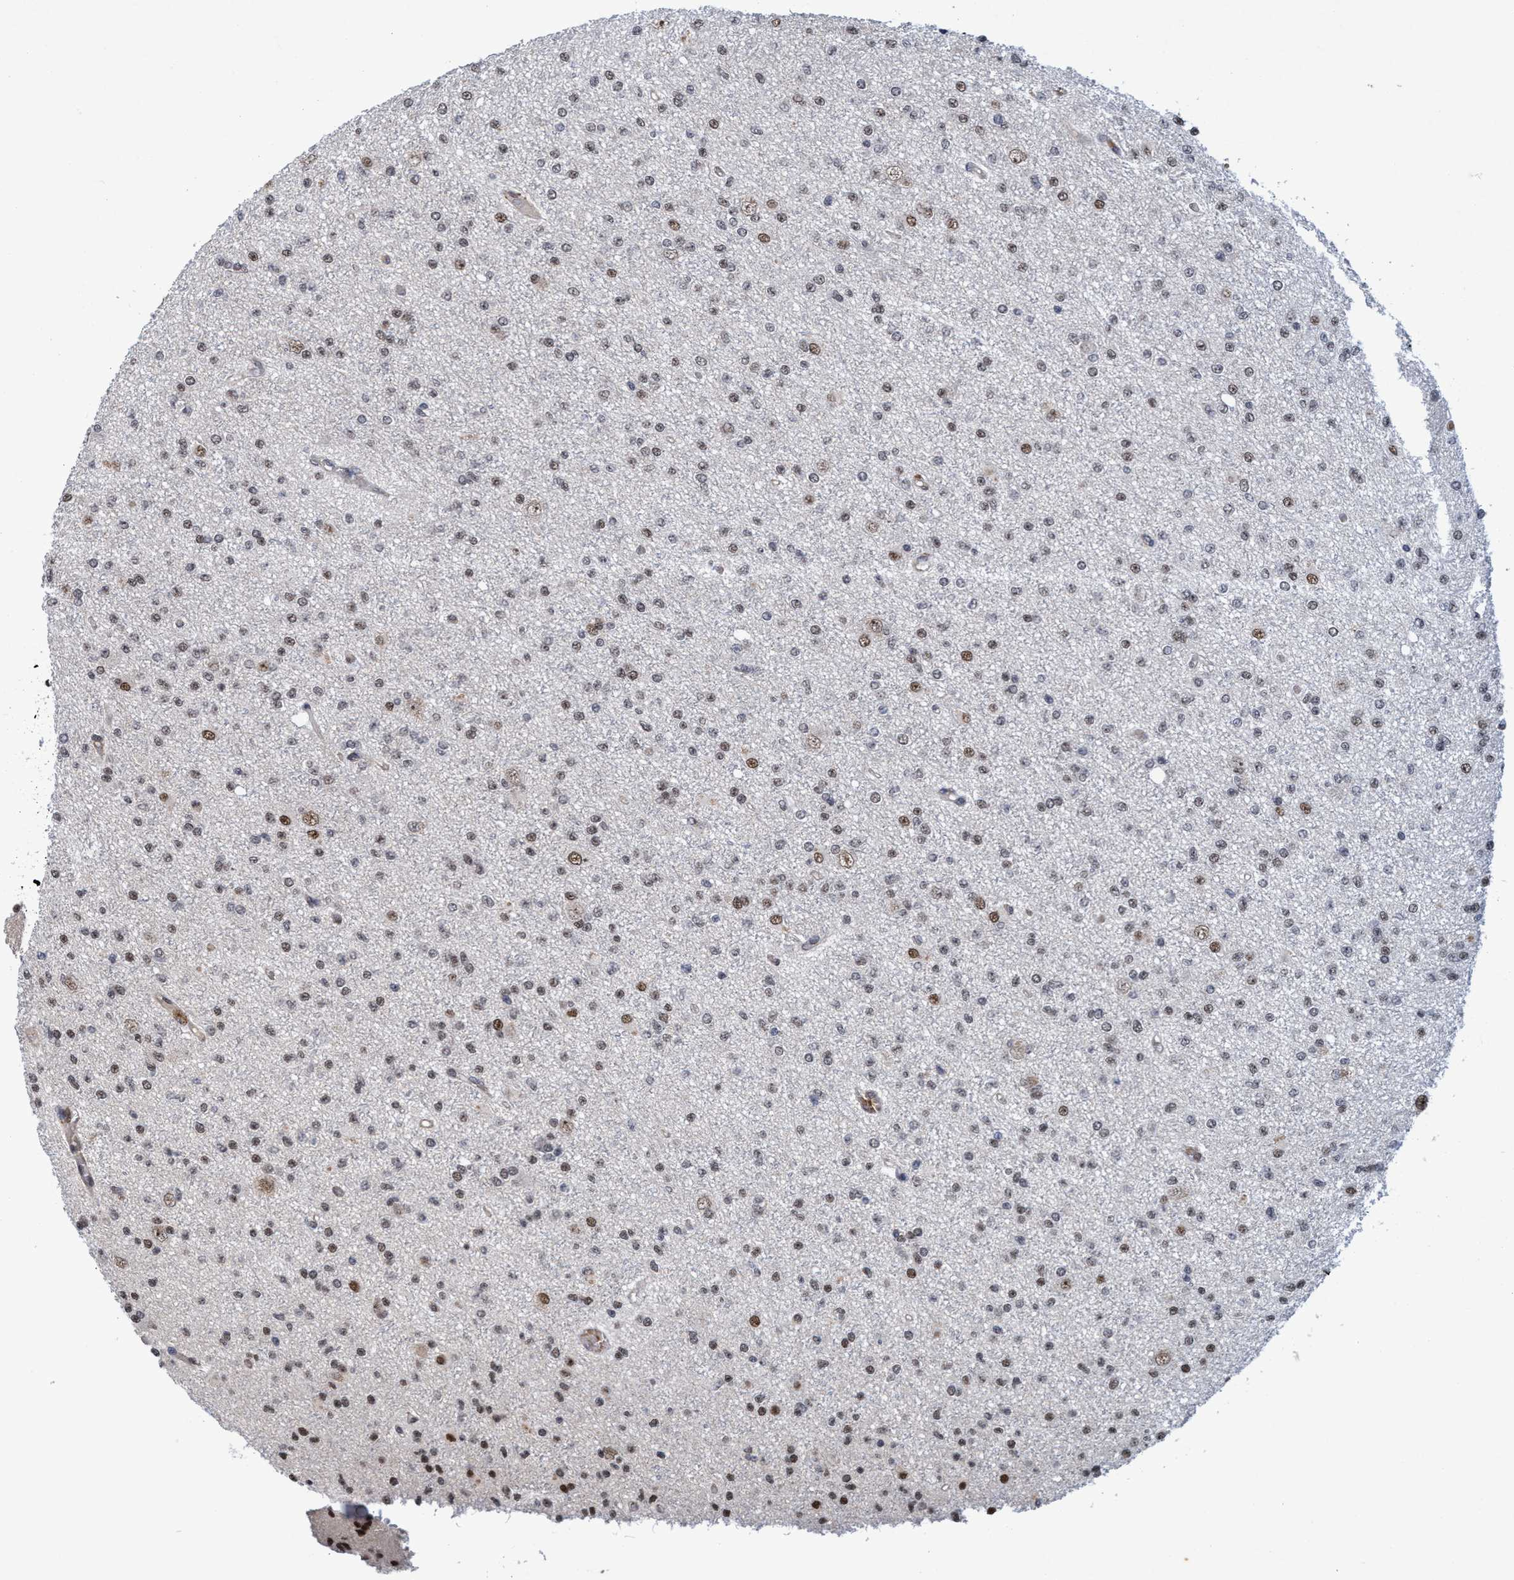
{"staining": {"intensity": "weak", "quantity": ">75%", "location": "nuclear"}, "tissue": "glioma", "cell_type": "Tumor cells", "image_type": "cancer", "snomed": [{"axis": "morphology", "description": "Glioma, malignant, Low grade"}, {"axis": "topography", "description": "Brain"}], "caption": "A high-resolution histopathology image shows IHC staining of malignant glioma (low-grade), which demonstrates weak nuclear expression in approximately >75% of tumor cells.", "gene": "GTF2F1", "patient": {"sex": "female", "age": 22}}